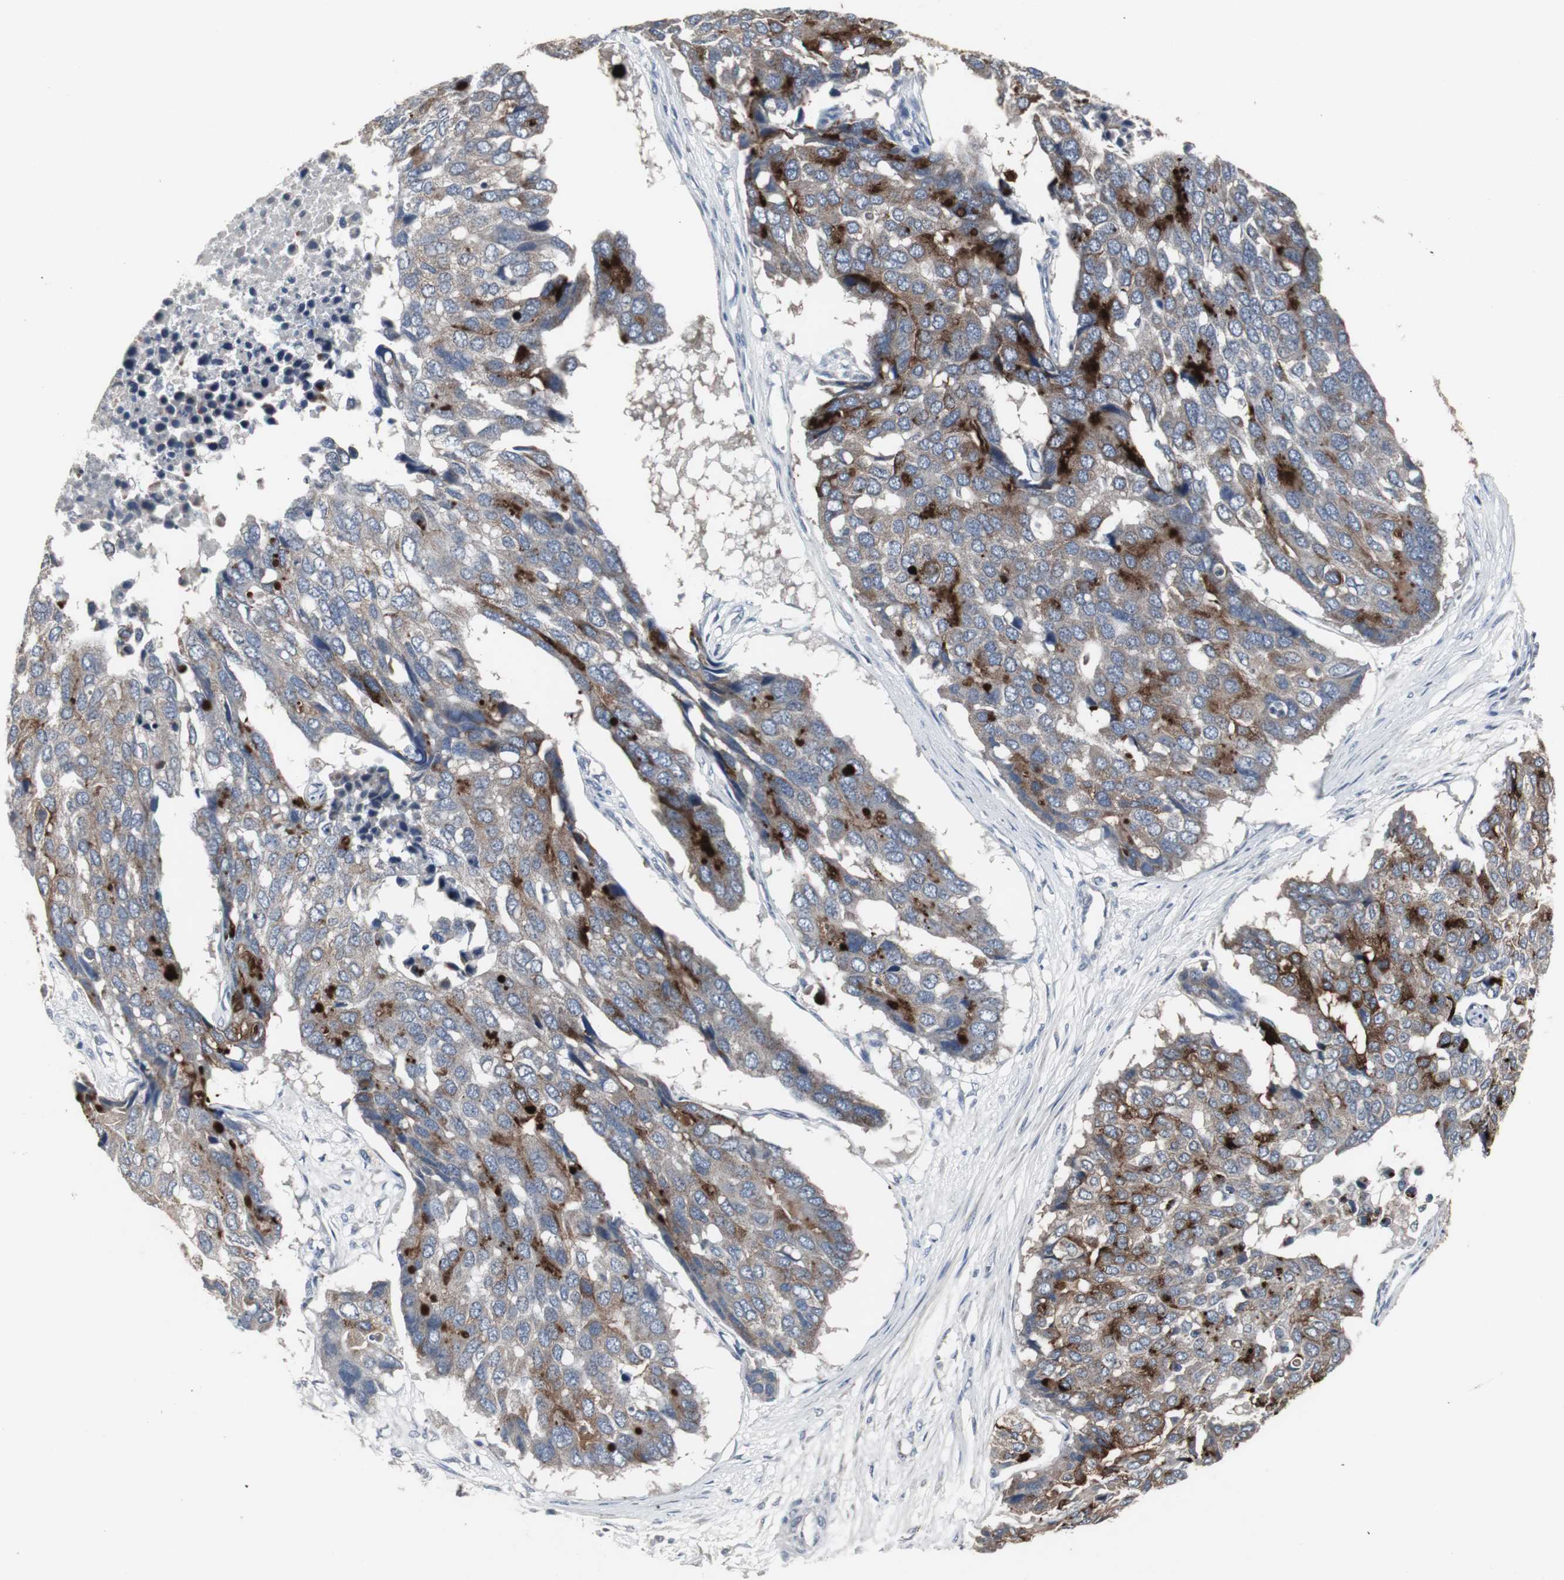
{"staining": {"intensity": "moderate", "quantity": ">75%", "location": "cytoplasmic/membranous"}, "tissue": "pancreatic cancer", "cell_type": "Tumor cells", "image_type": "cancer", "snomed": [{"axis": "morphology", "description": "Adenocarcinoma, NOS"}, {"axis": "topography", "description": "Pancreas"}], "caption": "Immunohistochemistry histopathology image of neoplastic tissue: pancreatic adenocarcinoma stained using IHC shows medium levels of moderate protein expression localized specifically in the cytoplasmic/membranous of tumor cells, appearing as a cytoplasmic/membranous brown color.", "gene": "ACAA1", "patient": {"sex": "male", "age": 50}}